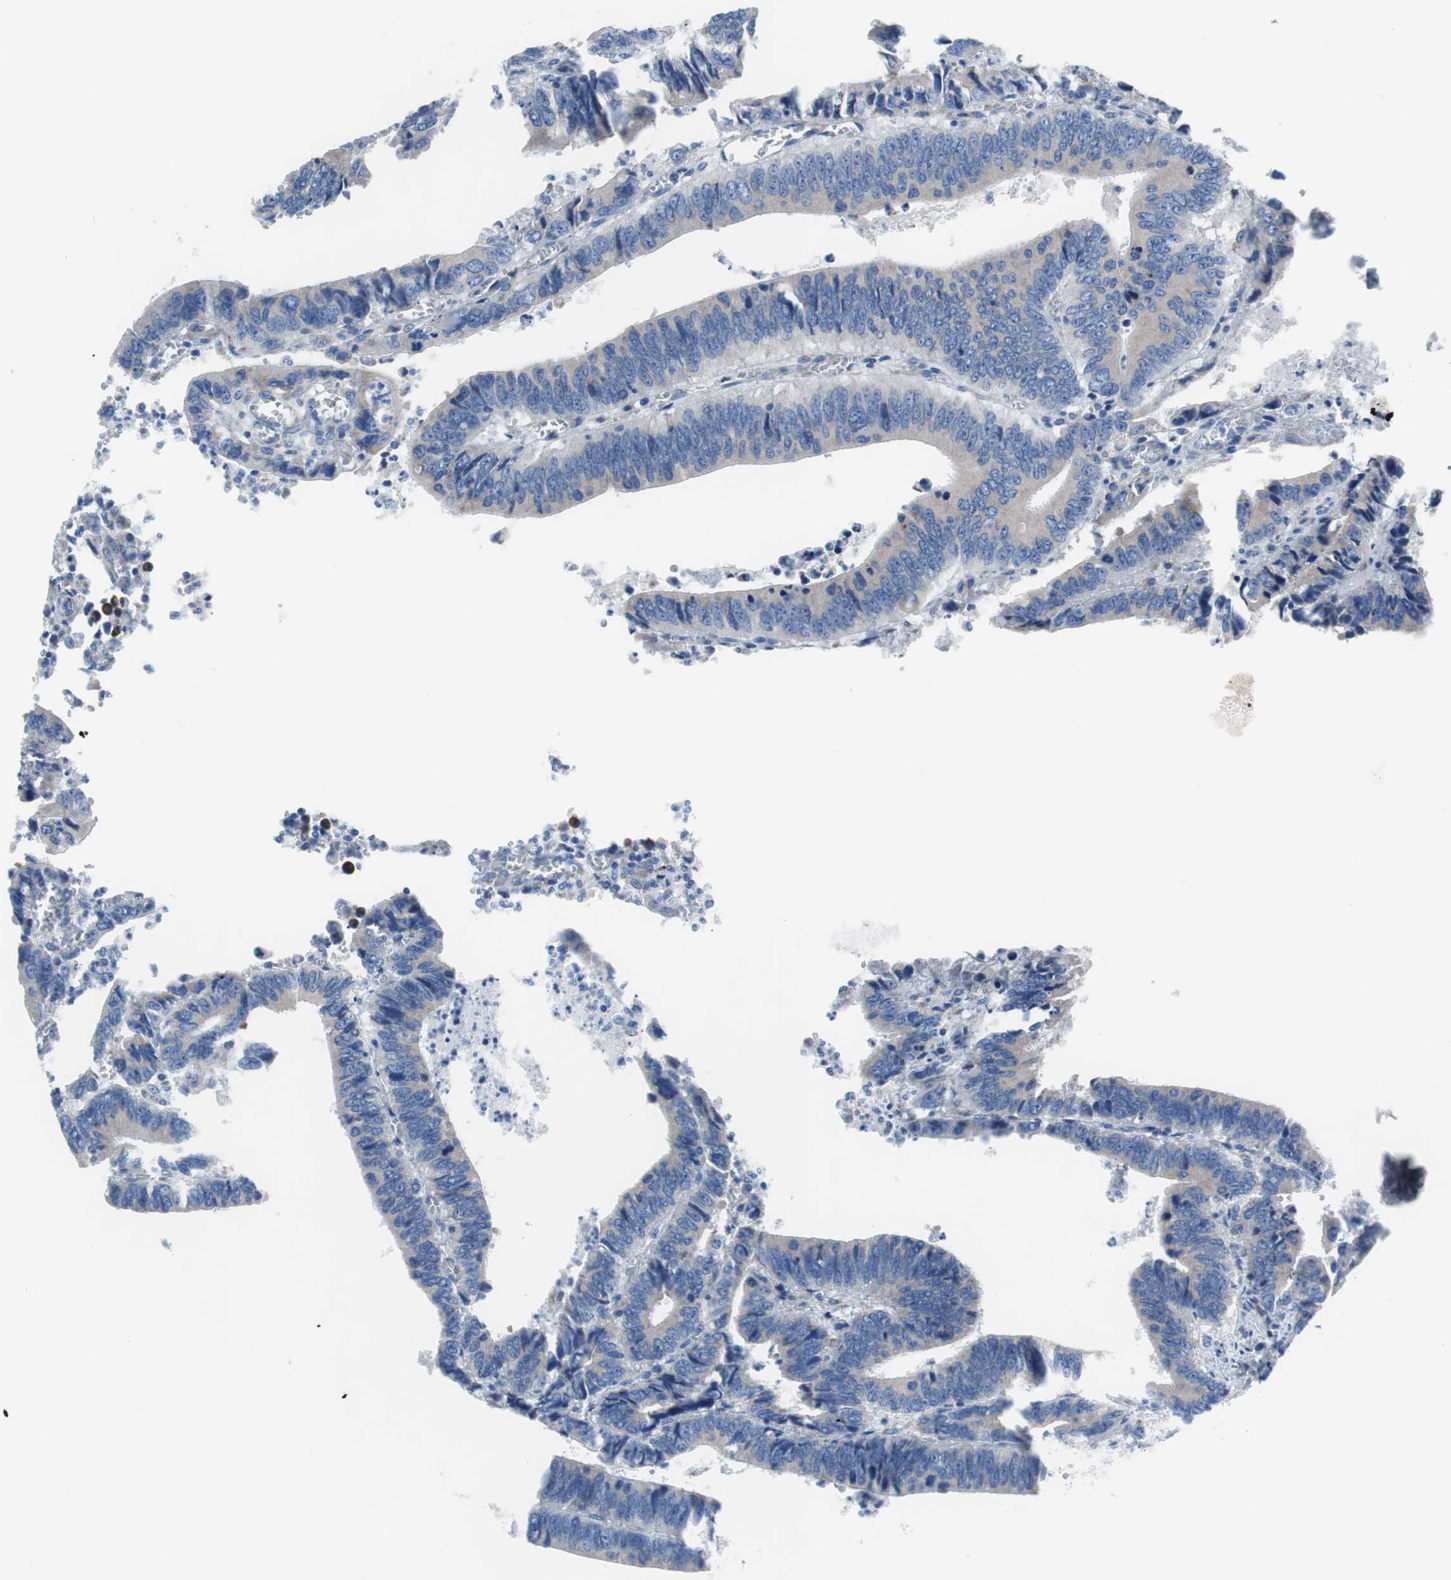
{"staining": {"intensity": "negative", "quantity": "none", "location": "none"}, "tissue": "colorectal cancer", "cell_type": "Tumor cells", "image_type": "cancer", "snomed": [{"axis": "morphology", "description": "Adenocarcinoma, NOS"}, {"axis": "topography", "description": "Colon"}], "caption": "Tumor cells are negative for brown protein staining in colorectal cancer (adenocarcinoma). (Brightfield microscopy of DAB (3,3'-diaminobenzidine) immunohistochemistry at high magnification).", "gene": "KANSL1", "patient": {"sex": "male", "age": 72}}